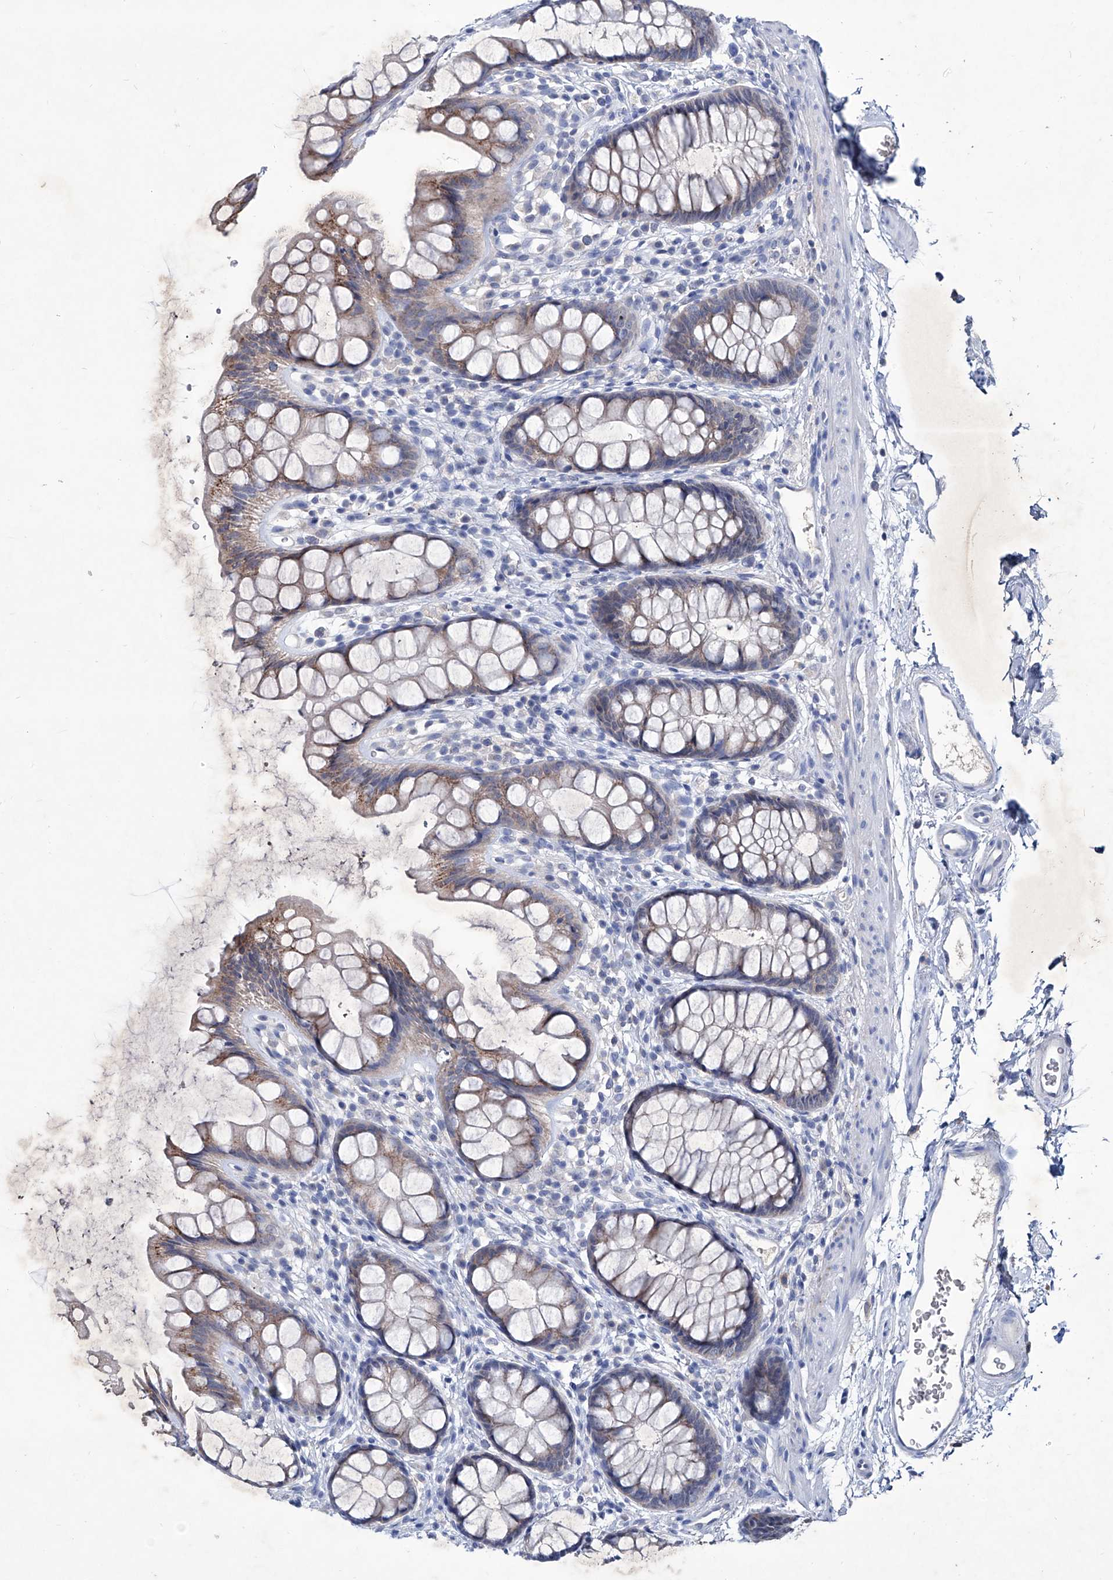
{"staining": {"intensity": "moderate", "quantity": "25%-75%", "location": "cytoplasmic/membranous"}, "tissue": "rectum", "cell_type": "Glandular cells", "image_type": "normal", "snomed": [{"axis": "morphology", "description": "Normal tissue, NOS"}, {"axis": "topography", "description": "Rectum"}], "caption": "Human rectum stained for a protein (brown) displays moderate cytoplasmic/membranous positive expression in about 25%-75% of glandular cells.", "gene": "KLHL17", "patient": {"sex": "female", "age": 65}}